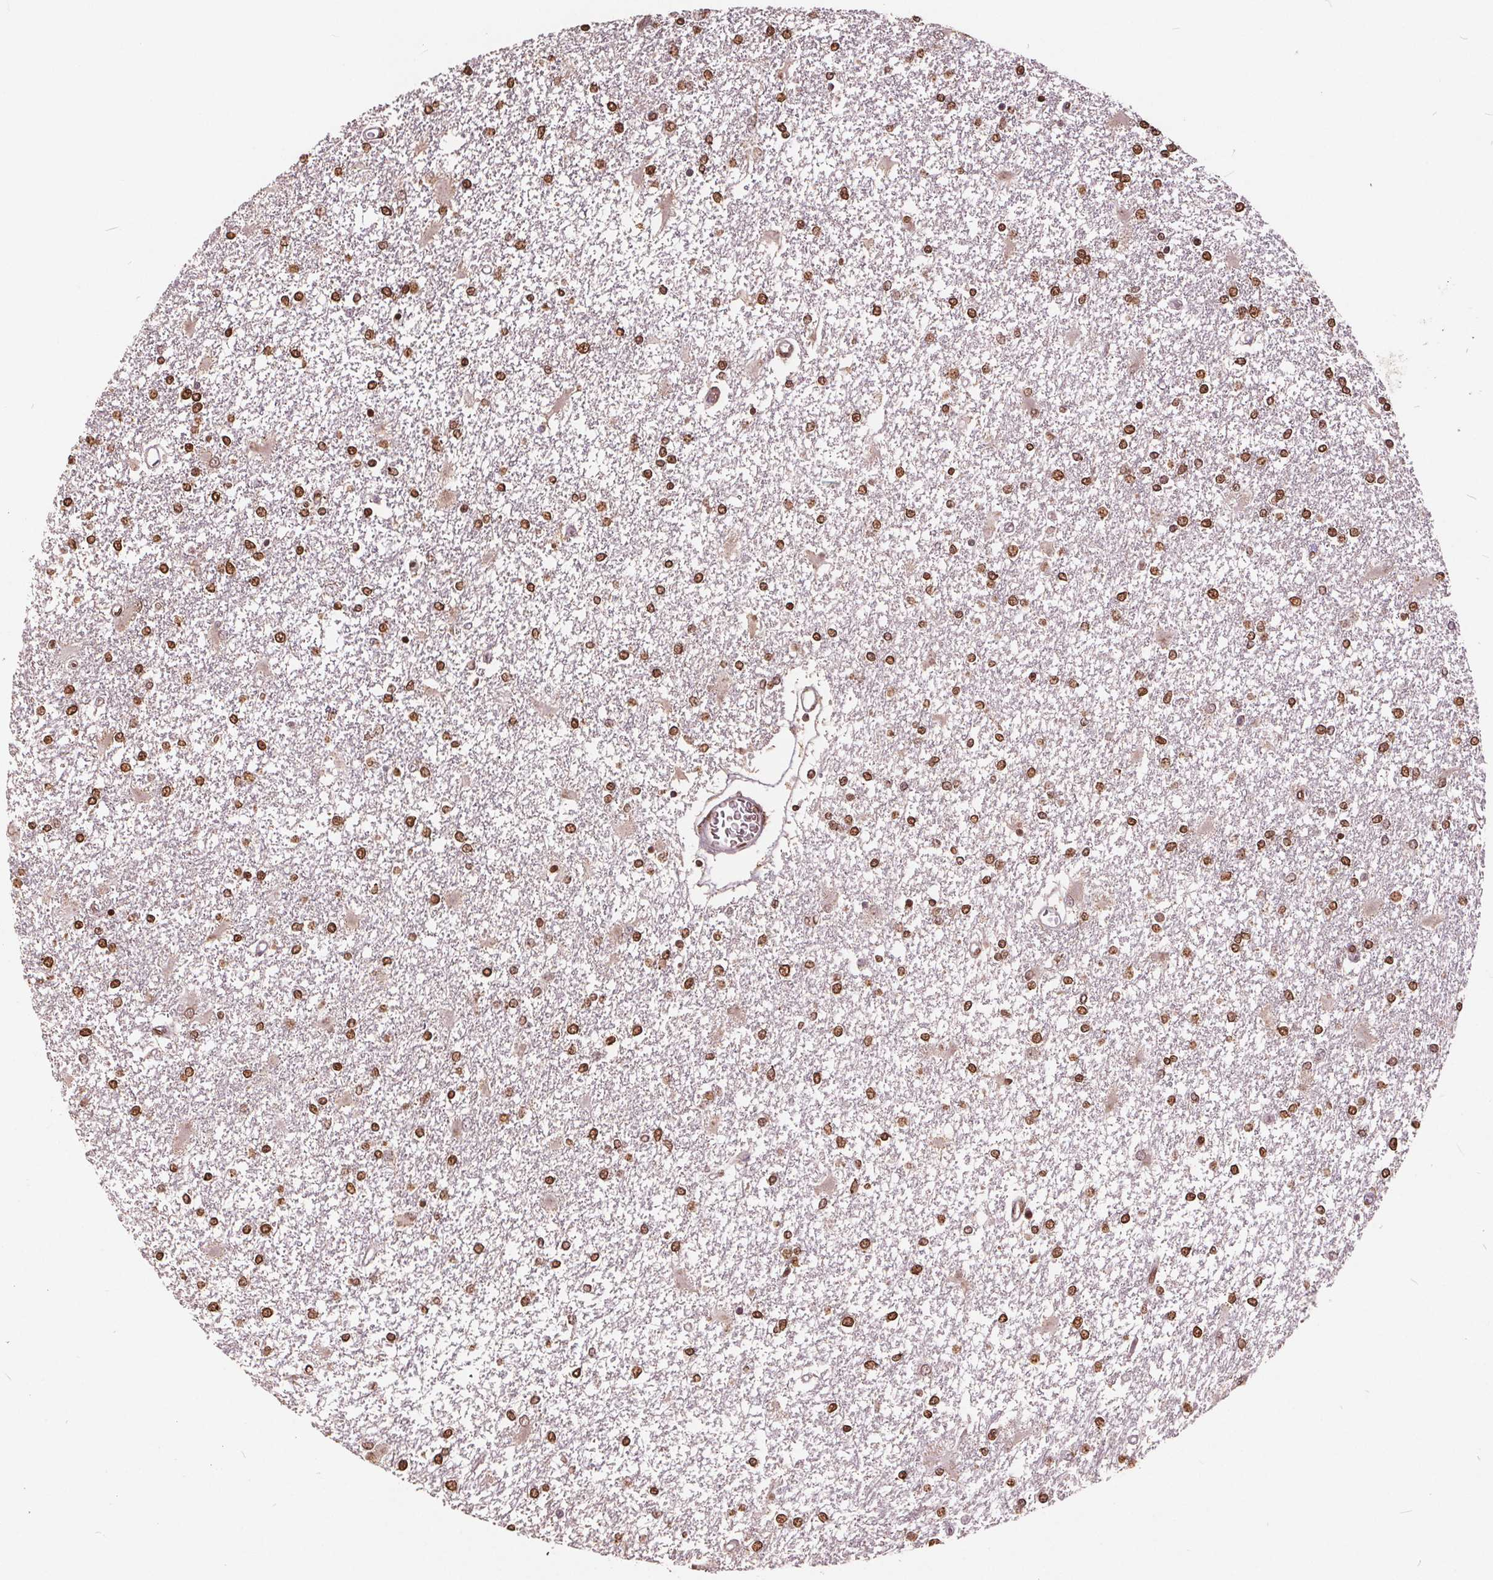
{"staining": {"intensity": "moderate", "quantity": ">75%", "location": "nuclear"}, "tissue": "glioma", "cell_type": "Tumor cells", "image_type": "cancer", "snomed": [{"axis": "morphology", "description": "Glioma, malignant, High grade"}, {"axis": "topography", "description": "Cerebral cortex"}], "caption": "Immunohistochemistry of human malignant glioma (high-grade) displays medium levels of moderate nuclear positivity in about >75% of tumor cells. (DAB IHC, brown staining for protein, blue staining for nuclei).", "gene": "HIF1AN", "patient": {"sex": "male", "age": 79}}